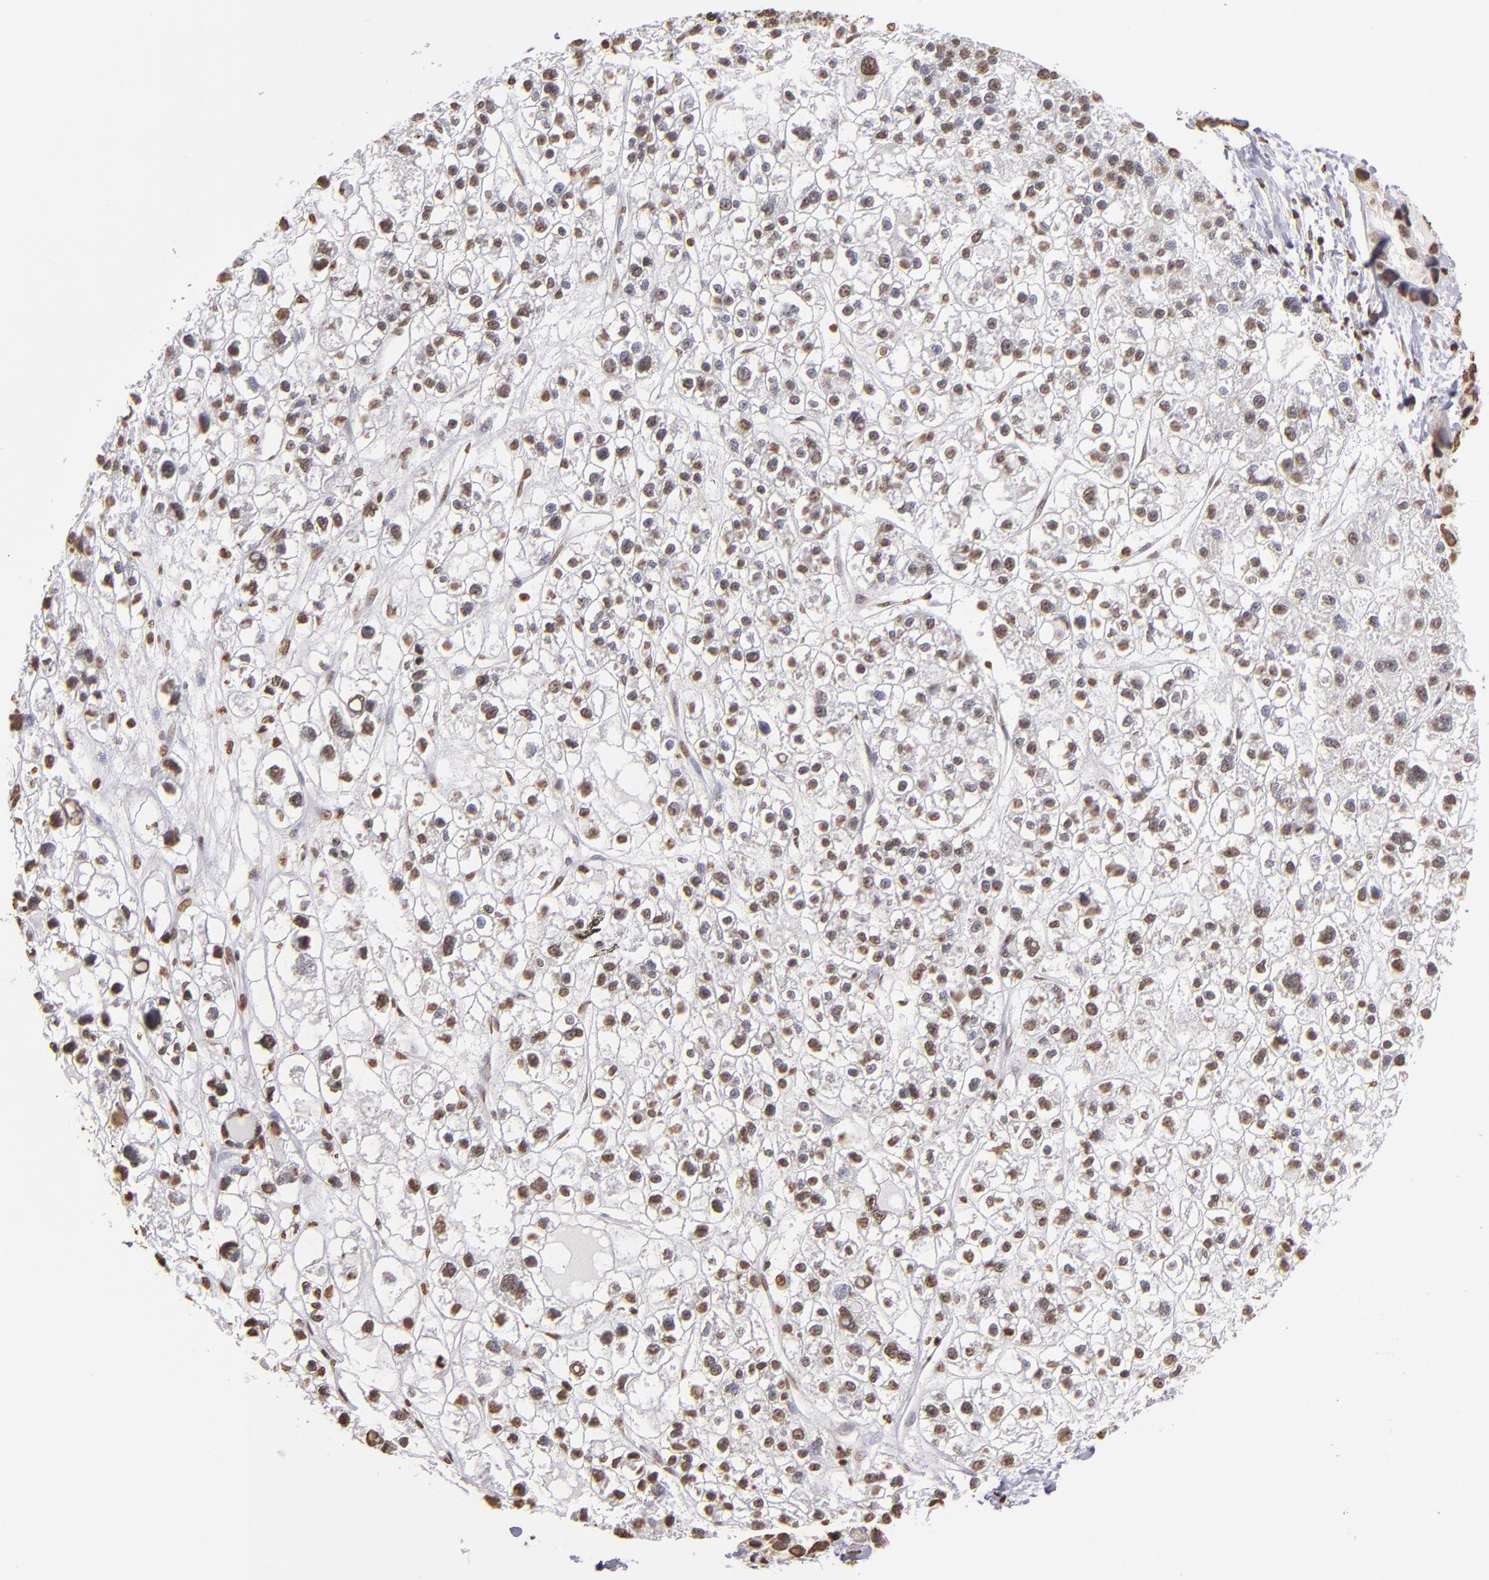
{"staining": {"intensity": "moderate", "quantity": "25%-75%", "location": "nuclear"}, "tissue": "liver cancer", "cell_type": "Tumor cells", "image_type": "cancer", "snomed": [{"axis": "morphology", "description": "Carcinoma, Hepatocellular, NOS"}, {"axis": "topography", "description": "Liver"}], "caption": "Immunohistochemistry (IHC) histopathology image of neoplastic tissue: human liver hepatocellular carcinoma stained using immunohistochemistry demonstrates medium levels of moderate protein expression localized specifically in the nuclear of tumor cells, appearing as a nuclear brown color.", "gene": "LBX1", "patient": {"sex": "female", "age": 85}}